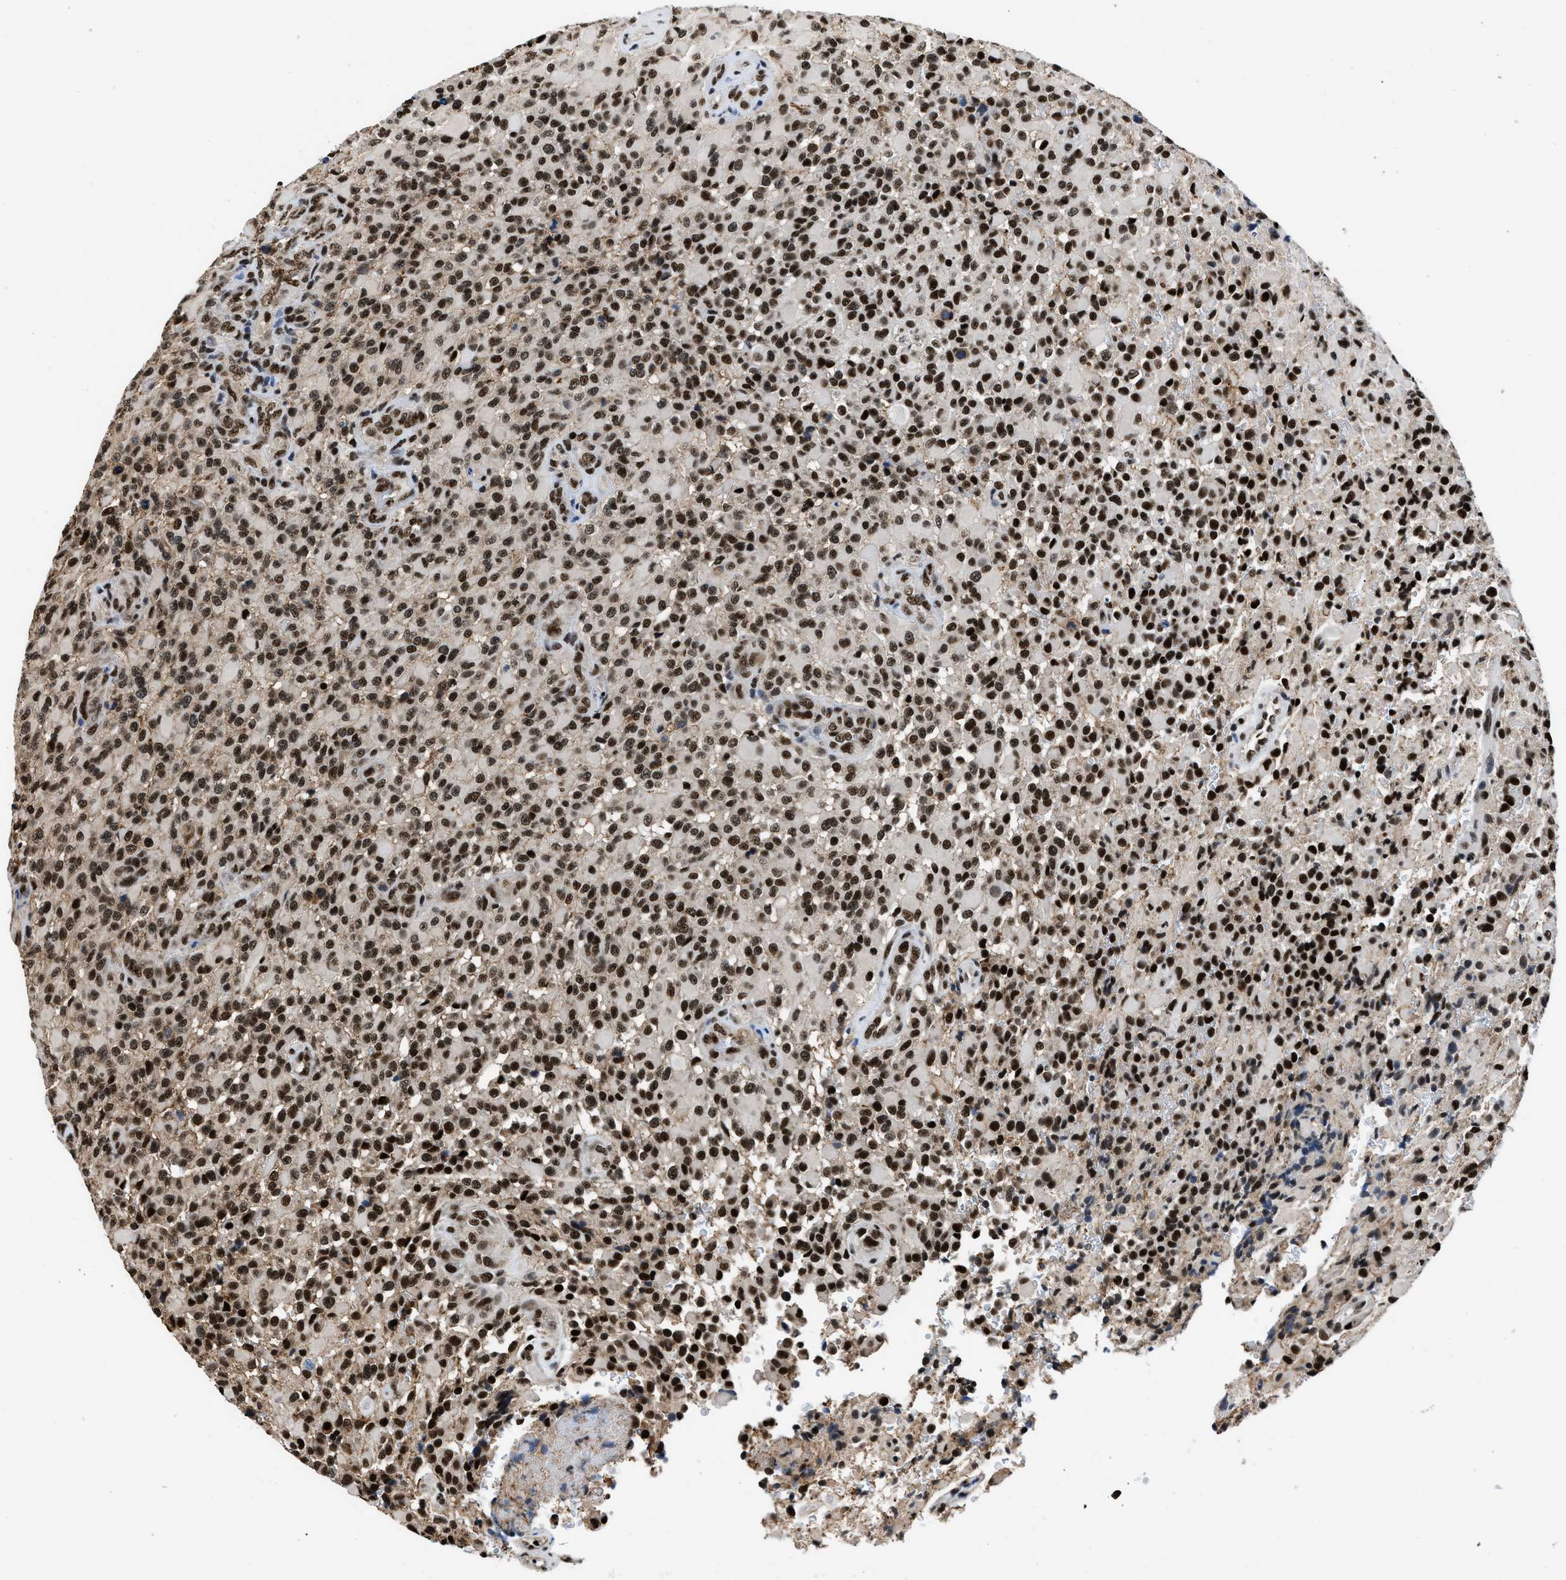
{"staining": {"intensity": "strong", "quantity": ">75%", "location": "nuclear"}, "tissue": "glioma", "cell_type": "Tumor cells", "image_type": "cancer", "snomed": [{"axis": "morphology", "description": "Glioma, malignant, High grade"}, {"axis": "topography", "description": "Brain"}], "caption": "Human malignant glioma (high-grade) stained with a protein marker demonstrates strong staining in tumor cells.", "gene": "HNRNPH2", "patient": {"sex": "male", "age": 71}}